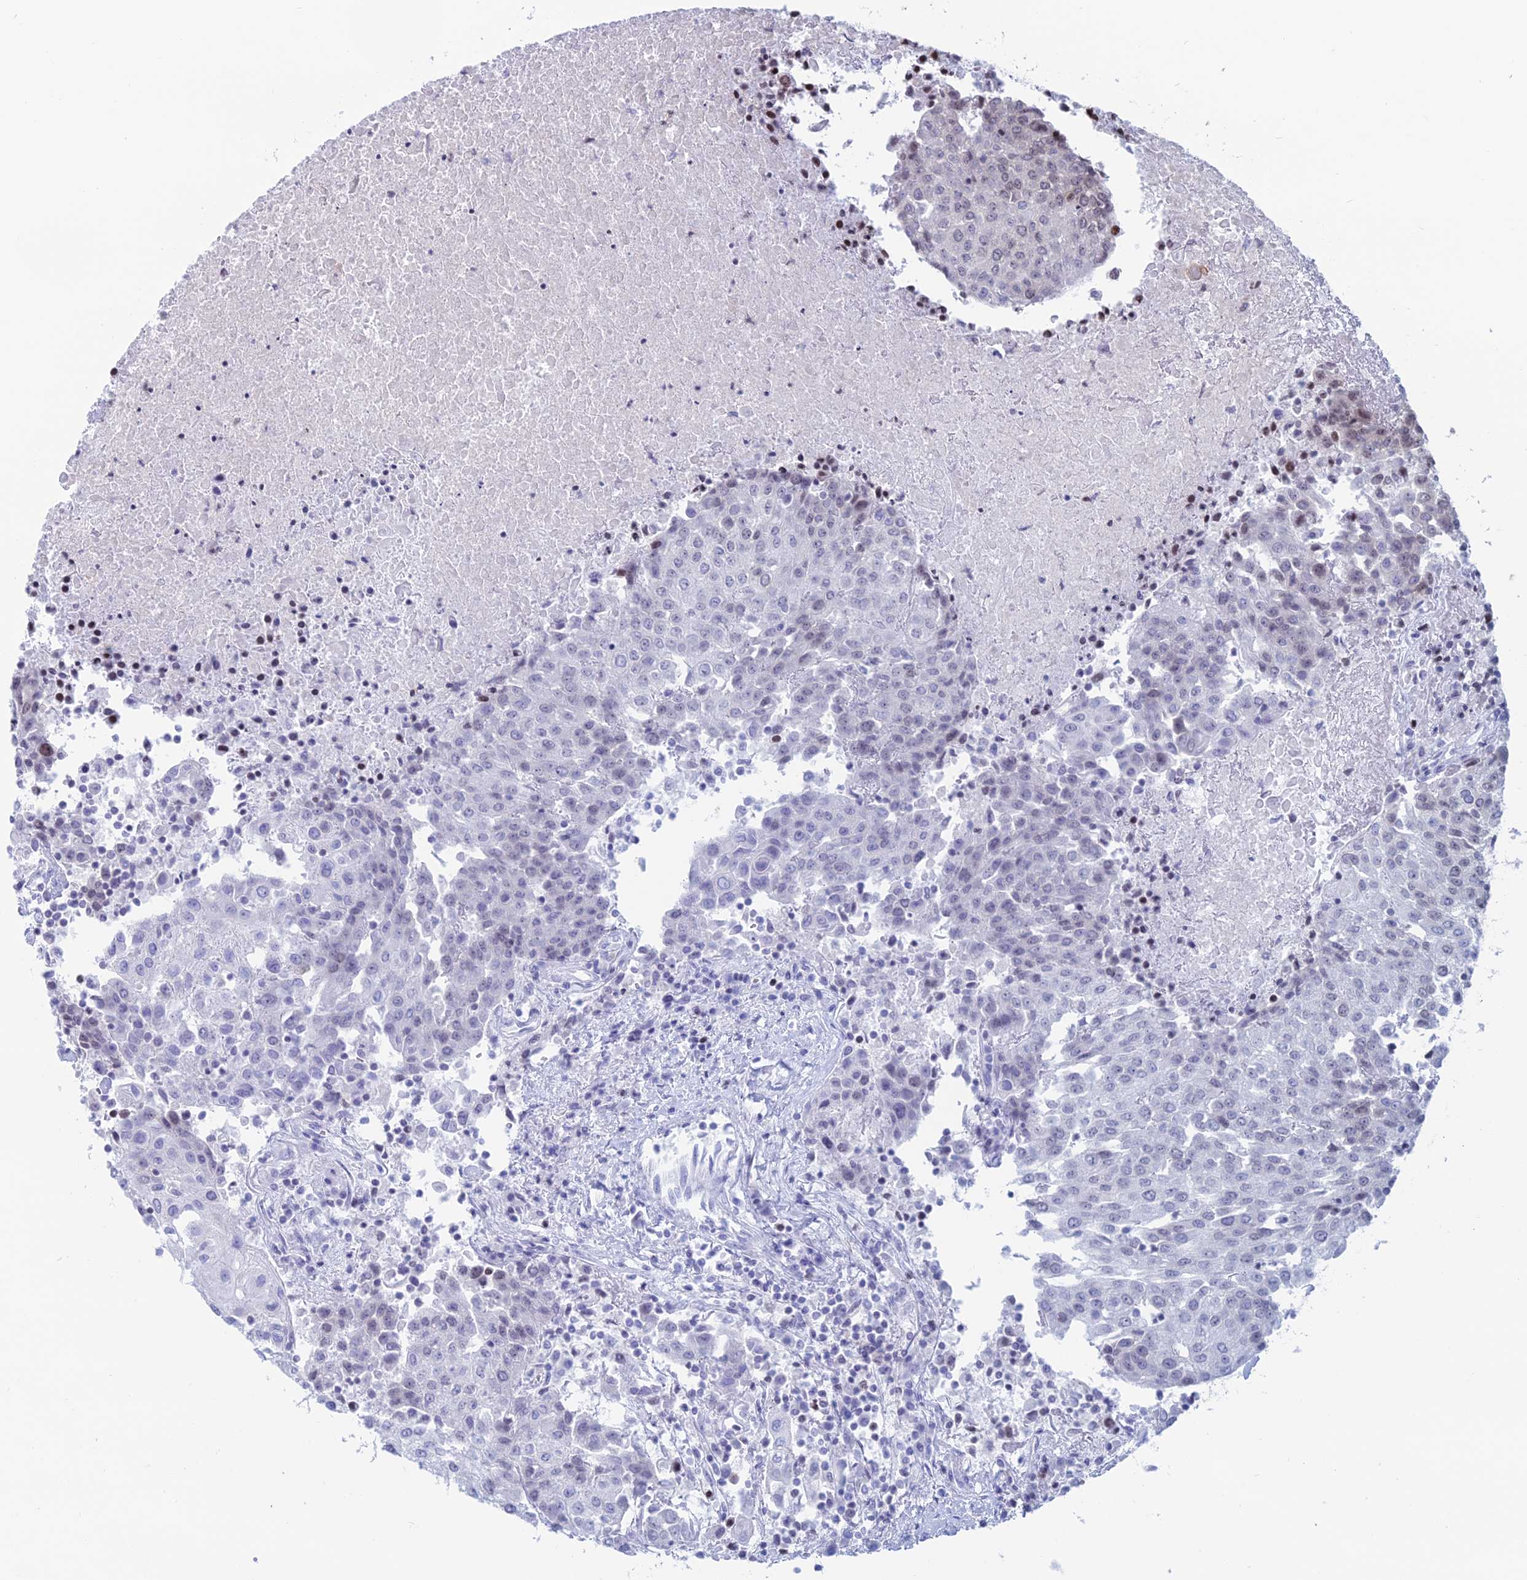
{"staining": {"intensity": "negative", "quantity": "none", "location": "none"}, "tissue": "urothelial cancer", "cell_type": "Tumor cells", "image_type": "cancer", "snomed": [{"axis": "morphology", "description": "Urothelial carcinoma, High grade"}, {"axis": "topography", "description": "Urinary bladder"}], "caption": "The immunohistochemistry photomicrograph has no significant positivity in tumor cells of high-grade urothelial carcinoma tissue.", "gene": "CERS6", "patient": {"sex": "female", "age": 85}}